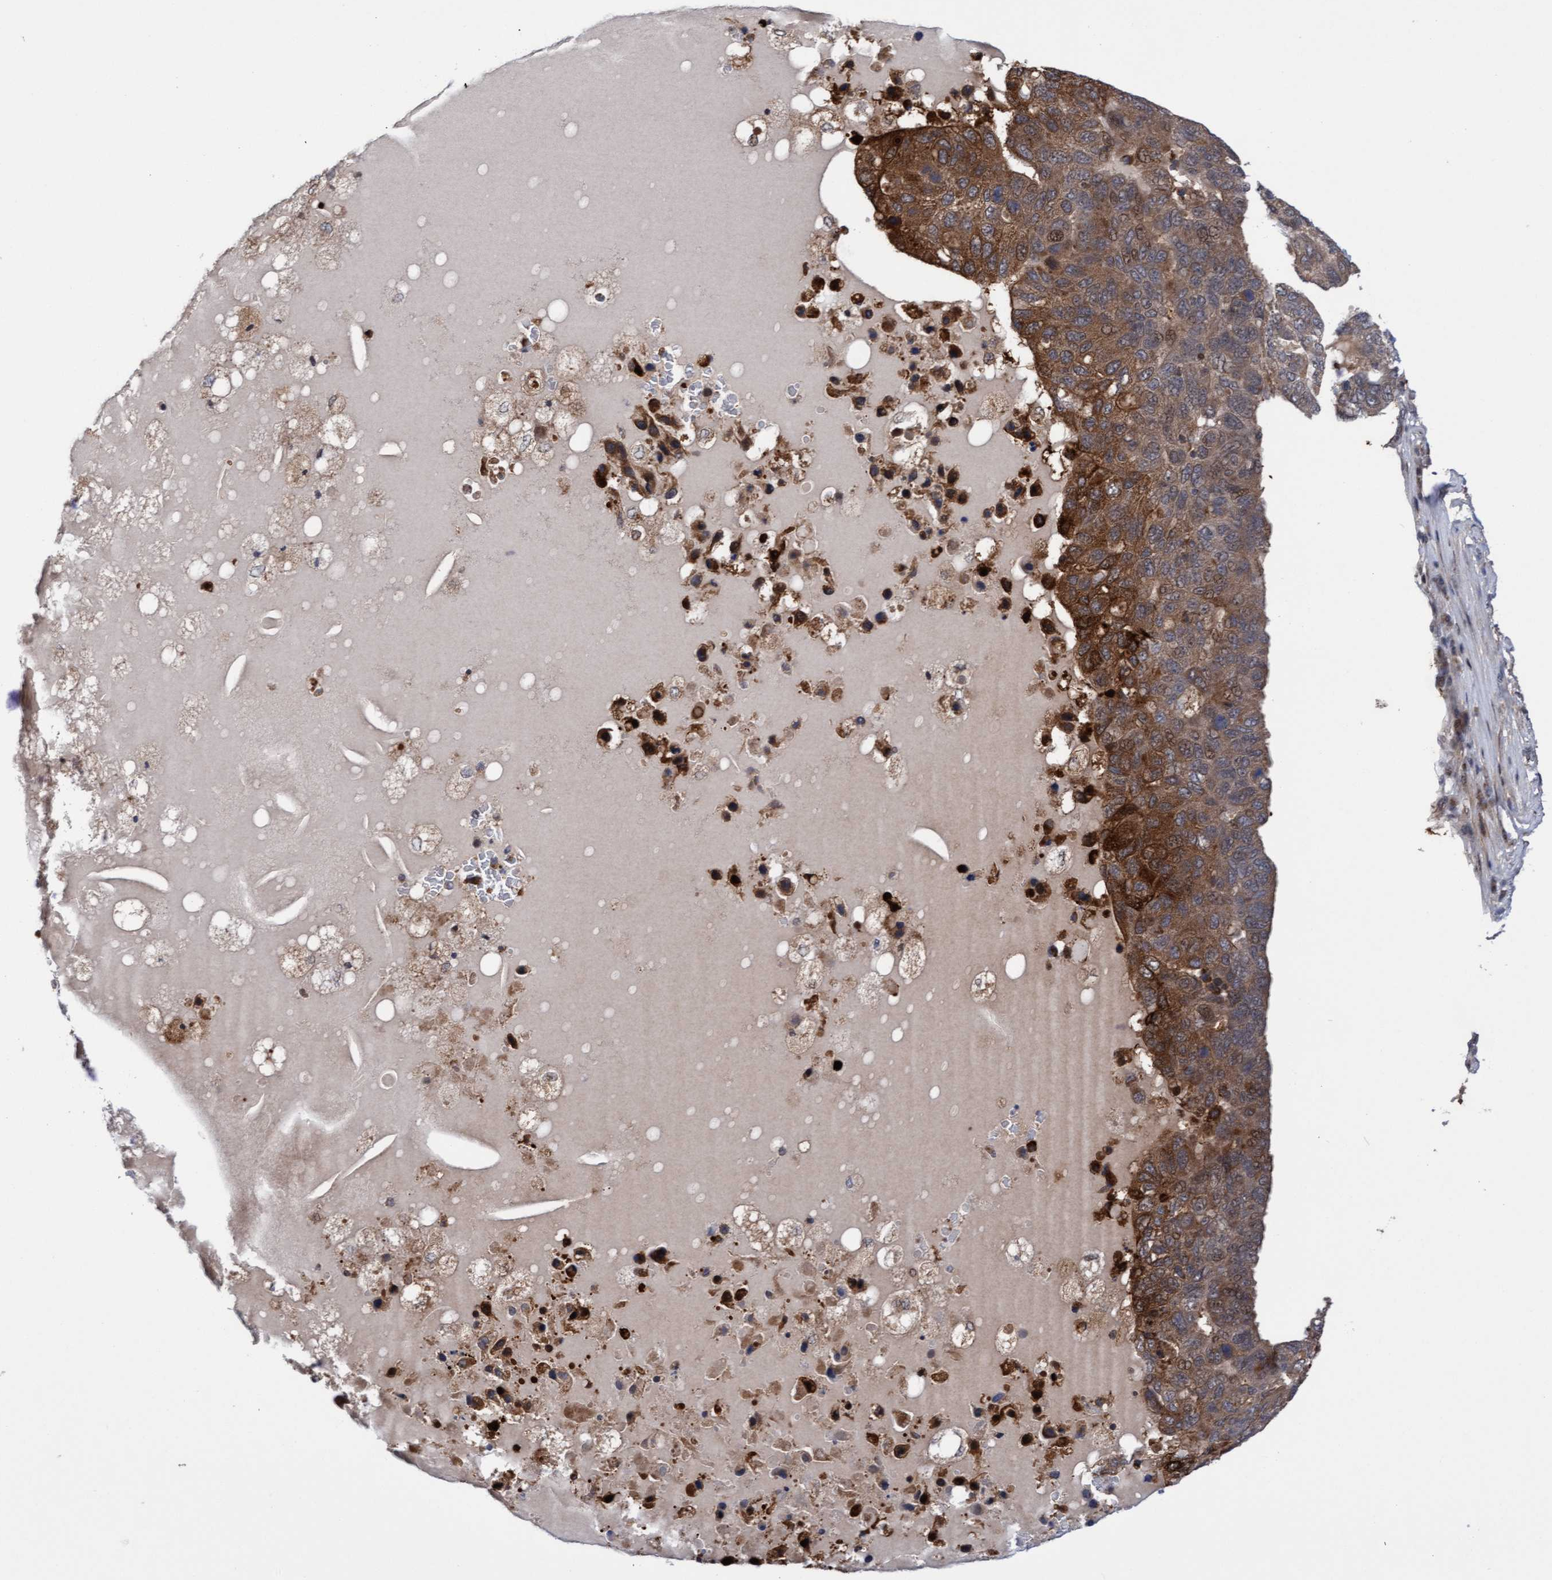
{"staining": {"intensity": "moderate", "quantity": ">75%", "location": "cytoplasmic/membranous"}, "tissue": "pancreatic cancer", "cell_type": "Tumor cells", "image_type": "cancer", "snomed": [{"axis": "morphology", "description": "Adenocarcinoma, NOS"}, {"axis": "topography", "description": "Pancreas"}], "caption": "Immunohistochemistry of pancreatic cancer (adenocarcinoma) reveals medium levels of moderate cytoplasmic/membranous expression in about >75% of tumor cells.", "gene": "ITFG1", "patient": {"sex": "female", "age": 61}}